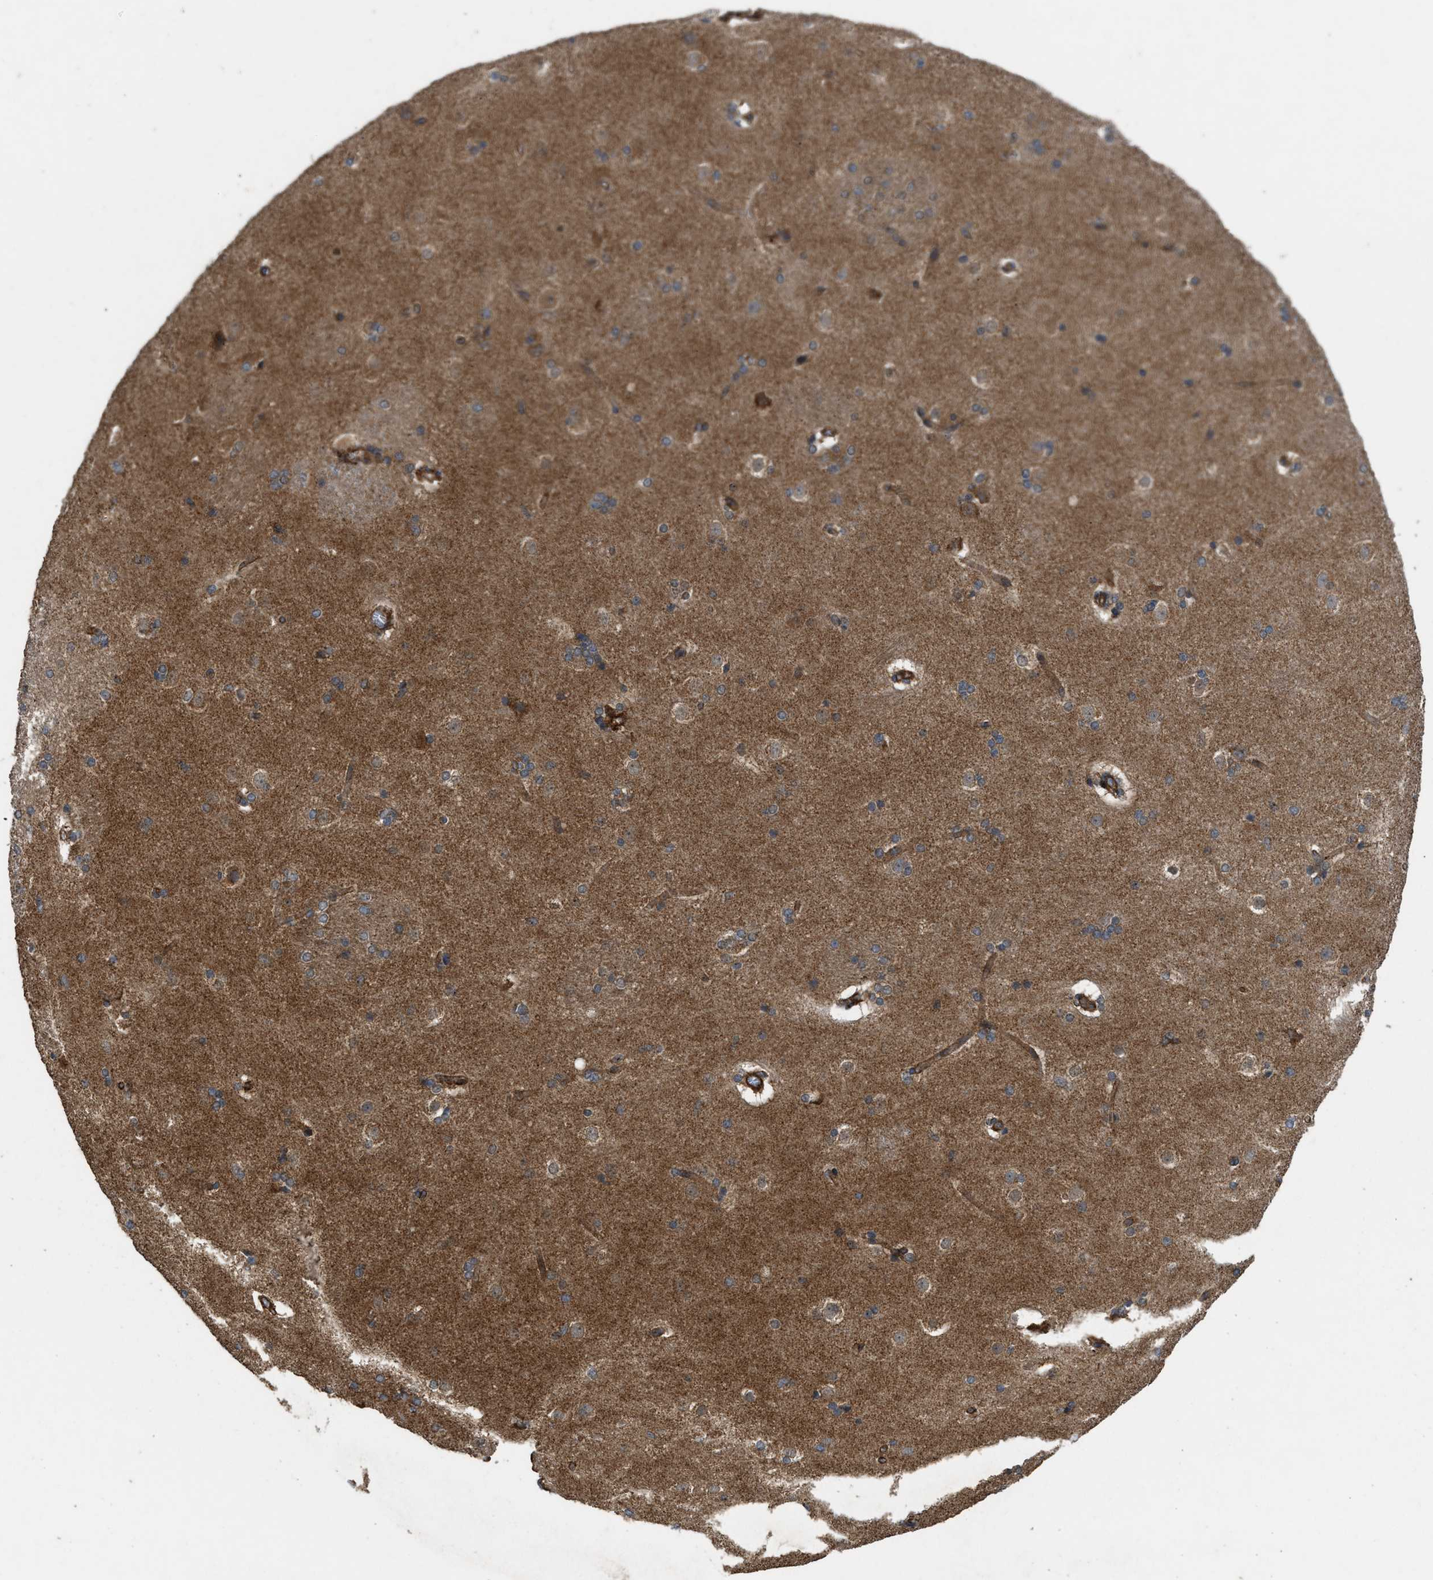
{"staining": {"intensity": "moderate", "quantity": ">75%", "location": "cytoplasmic/membranous"}, "tissue": "caudate", "cell_type": "Glial cells", "image_type": "normal", "snomed": [{"axis": "morphology", "description": "Normal tissue, NOS"}, {"axis": "topography", "description": "Lateral ventricle wall"}], "caption": "This image shows unremarkable caudate stained with immunohistochemistry to label a protein in brown. The cytoplasmic/membranous of glial cells show moderate positivity for the protein. Nuclei are counter-stained blue.", "gene": "EGLN1", "patient": {"sex": "female", "age": 19}}